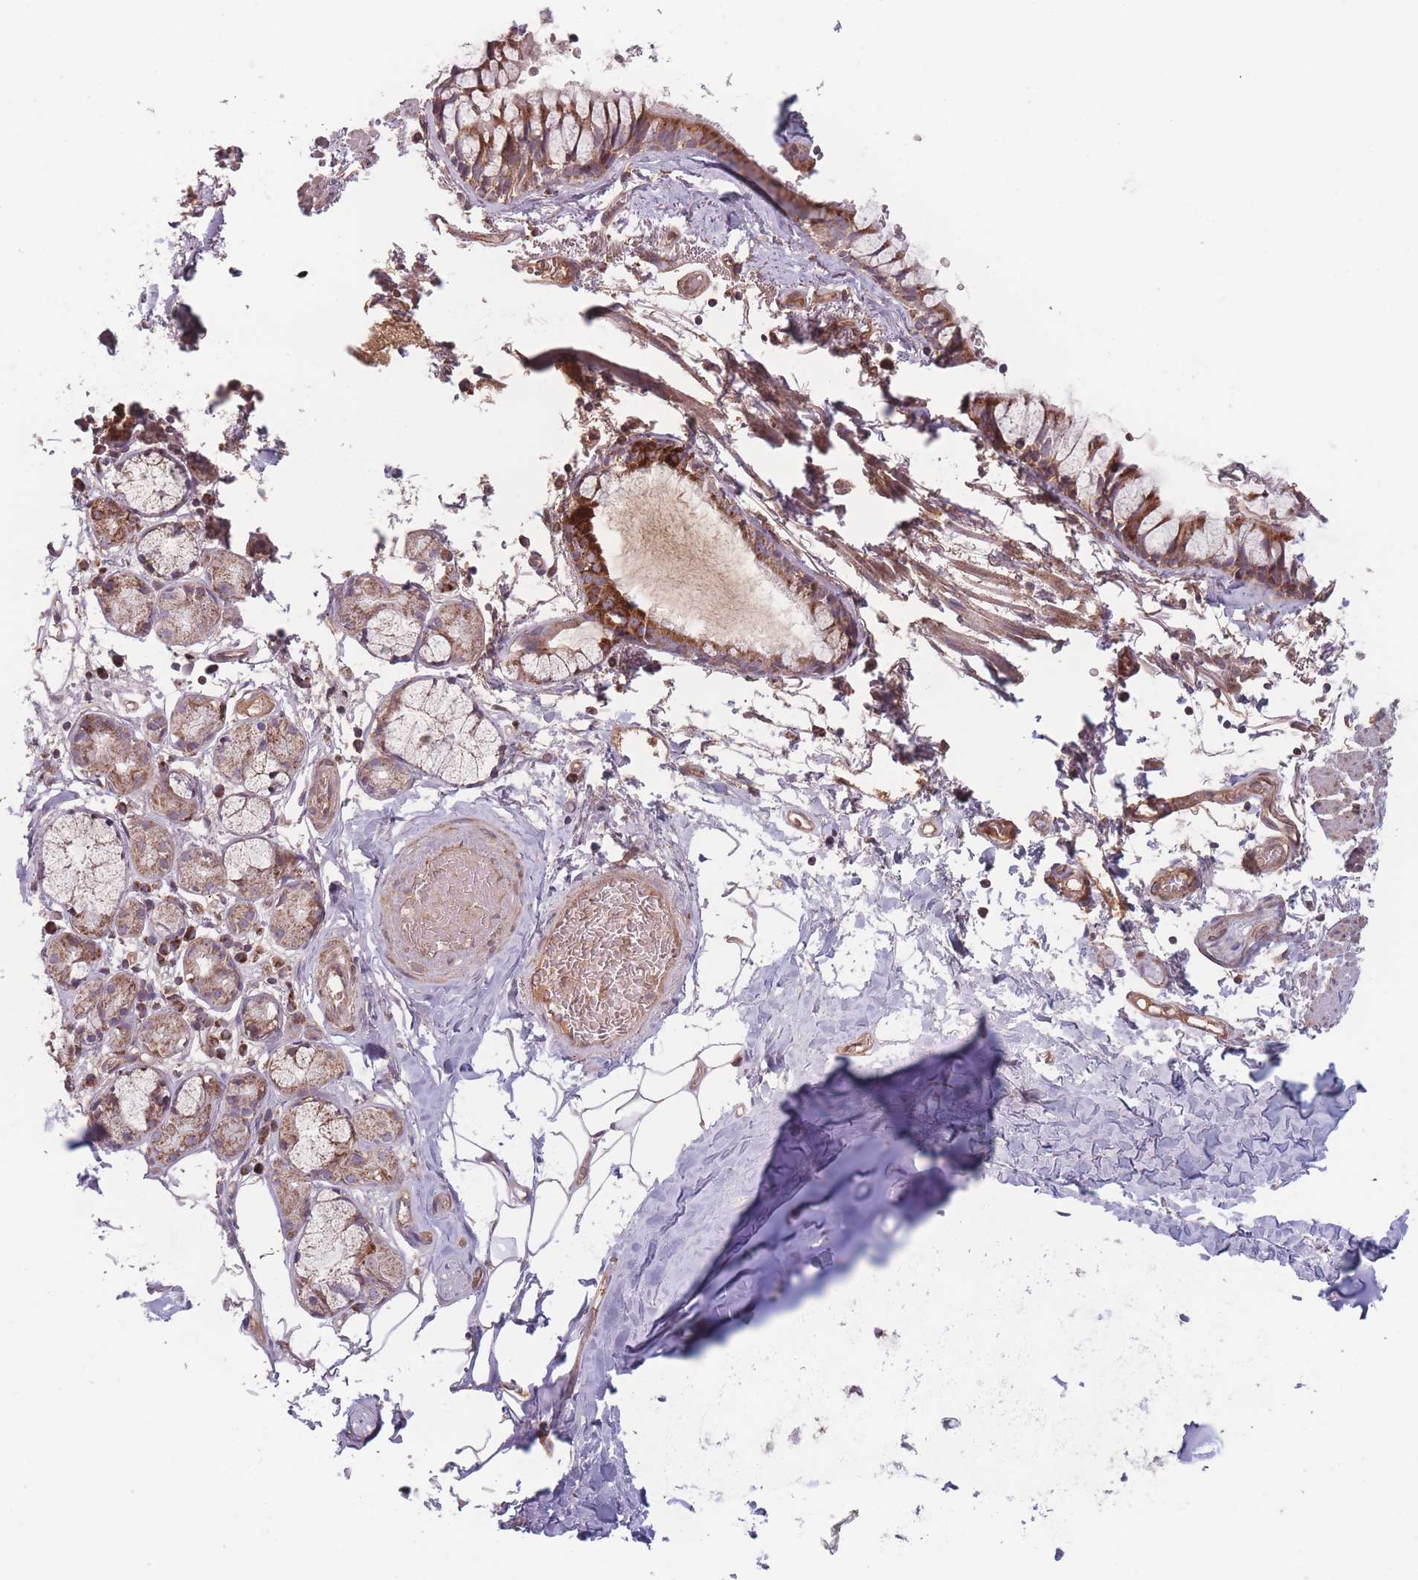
{"staining": {"intensity": "moderate", "quantity": ">75%", "location": "cytoplasmic/membranous"}, "tissue": "bronchus", "cell_type": "Respiratory epithelial cells", "image_type": "normal", "snomed": [{"axis": "morphology", "description": "Normal tissue, NOS"}, {"axis": "topography", "description": "Cartilage tissue"}], "caption": "Immunohistochemical staining of benign human bronchus displays >75% levels of moderate cytoplasmic/membranous protein expression in approximately >75% of respiratory epithelial cells. Nuclei are stained in blue.", "gene": "ATP5MGL", "patient": {"sex": "male", "age": 63}}